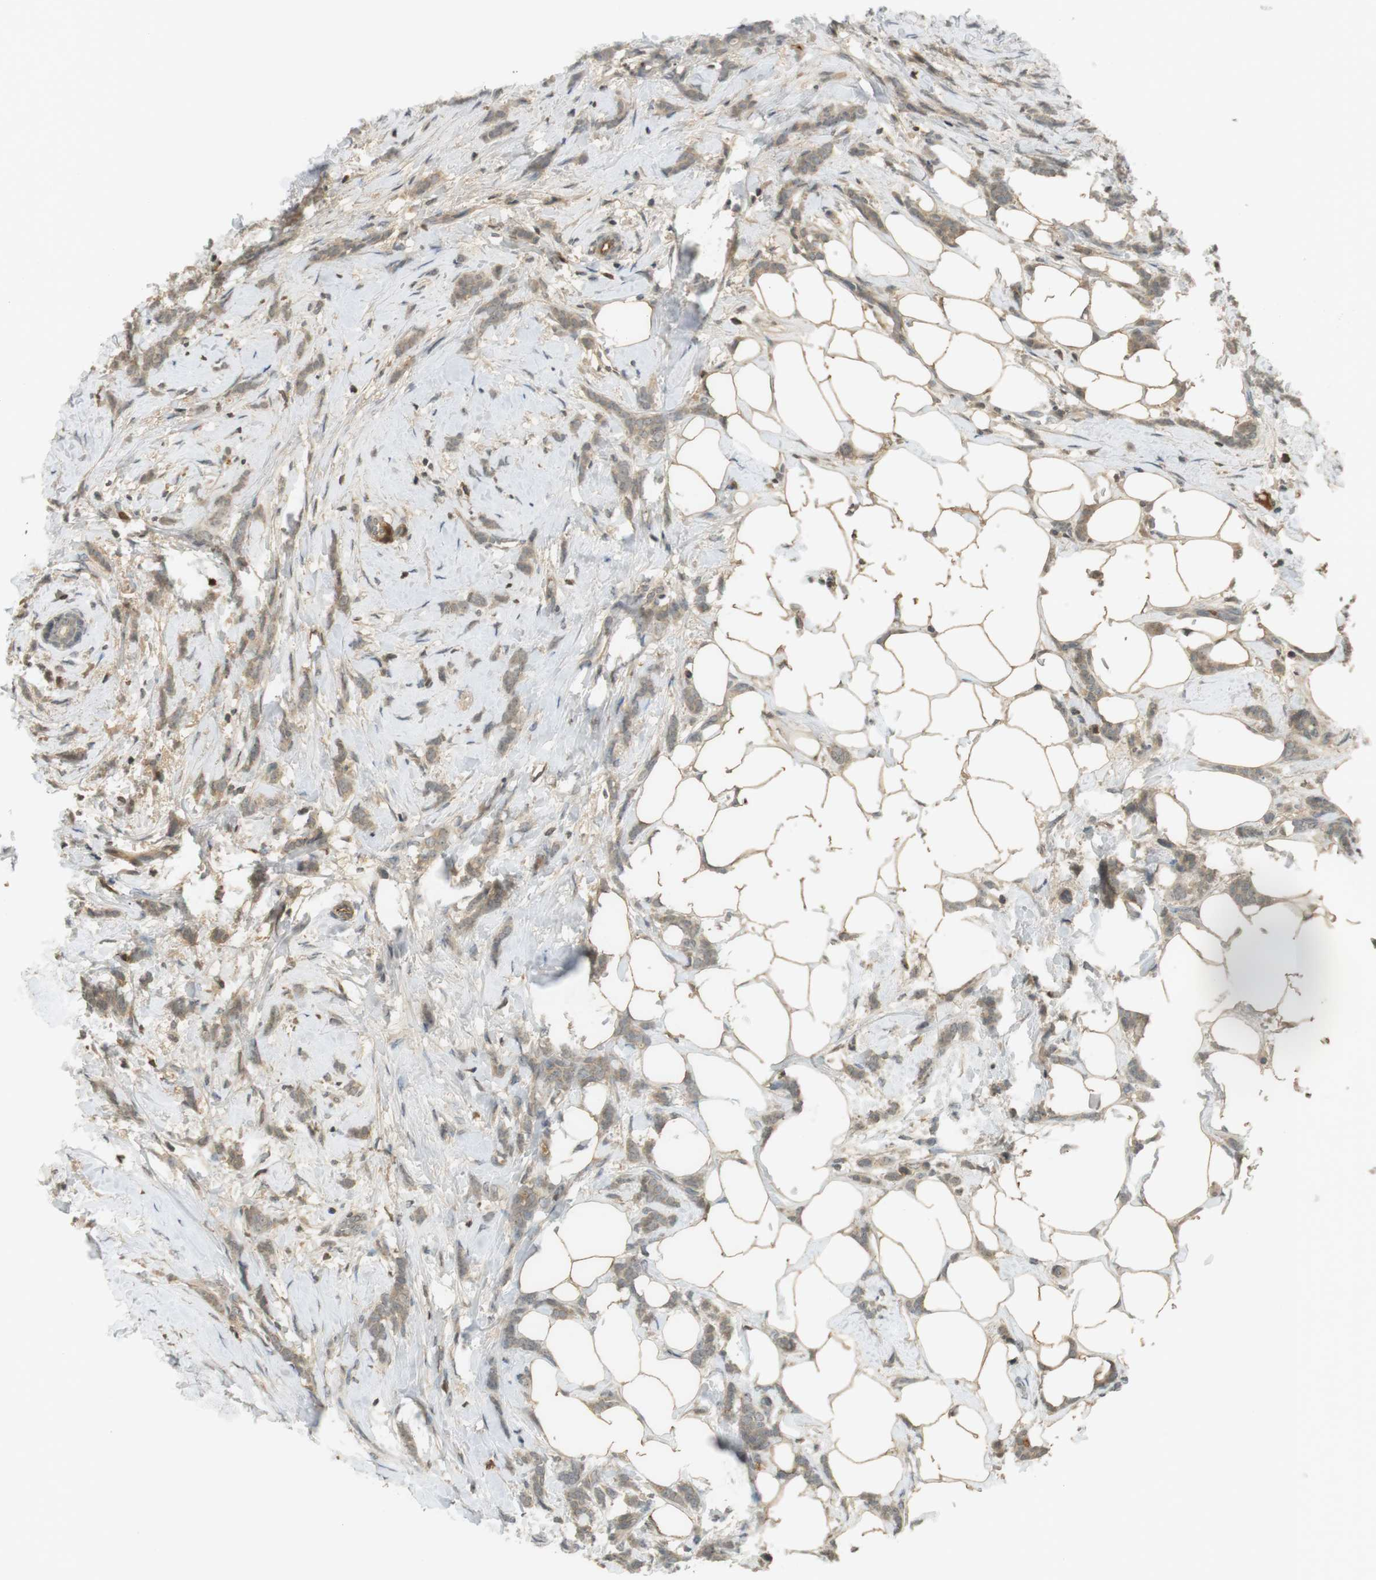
{"staining": {"intensity": "weak", "quantity": ">75%", "location": "cytoplasmic/membranous"}, "tissue": "breast cancer", "cell_type": "Tumor cells", "image_type": "cancer", "snomed": [{"axis": "morphology", "description": "Lobular carcinoma, in situ"}, {"axis": "morphology", "description": "Lobular carcinoma"}, {"axis": "topography", "description": "Breast"}], "caption": "Immunohistochemical staining of lobular carcinoma in situ (breast) displays low levels of weak cytoplasmic/membranous protein expression in about >75% of tumor cells.", "gene": "SRR", "patient": {"sex": "female", "age": 41}}